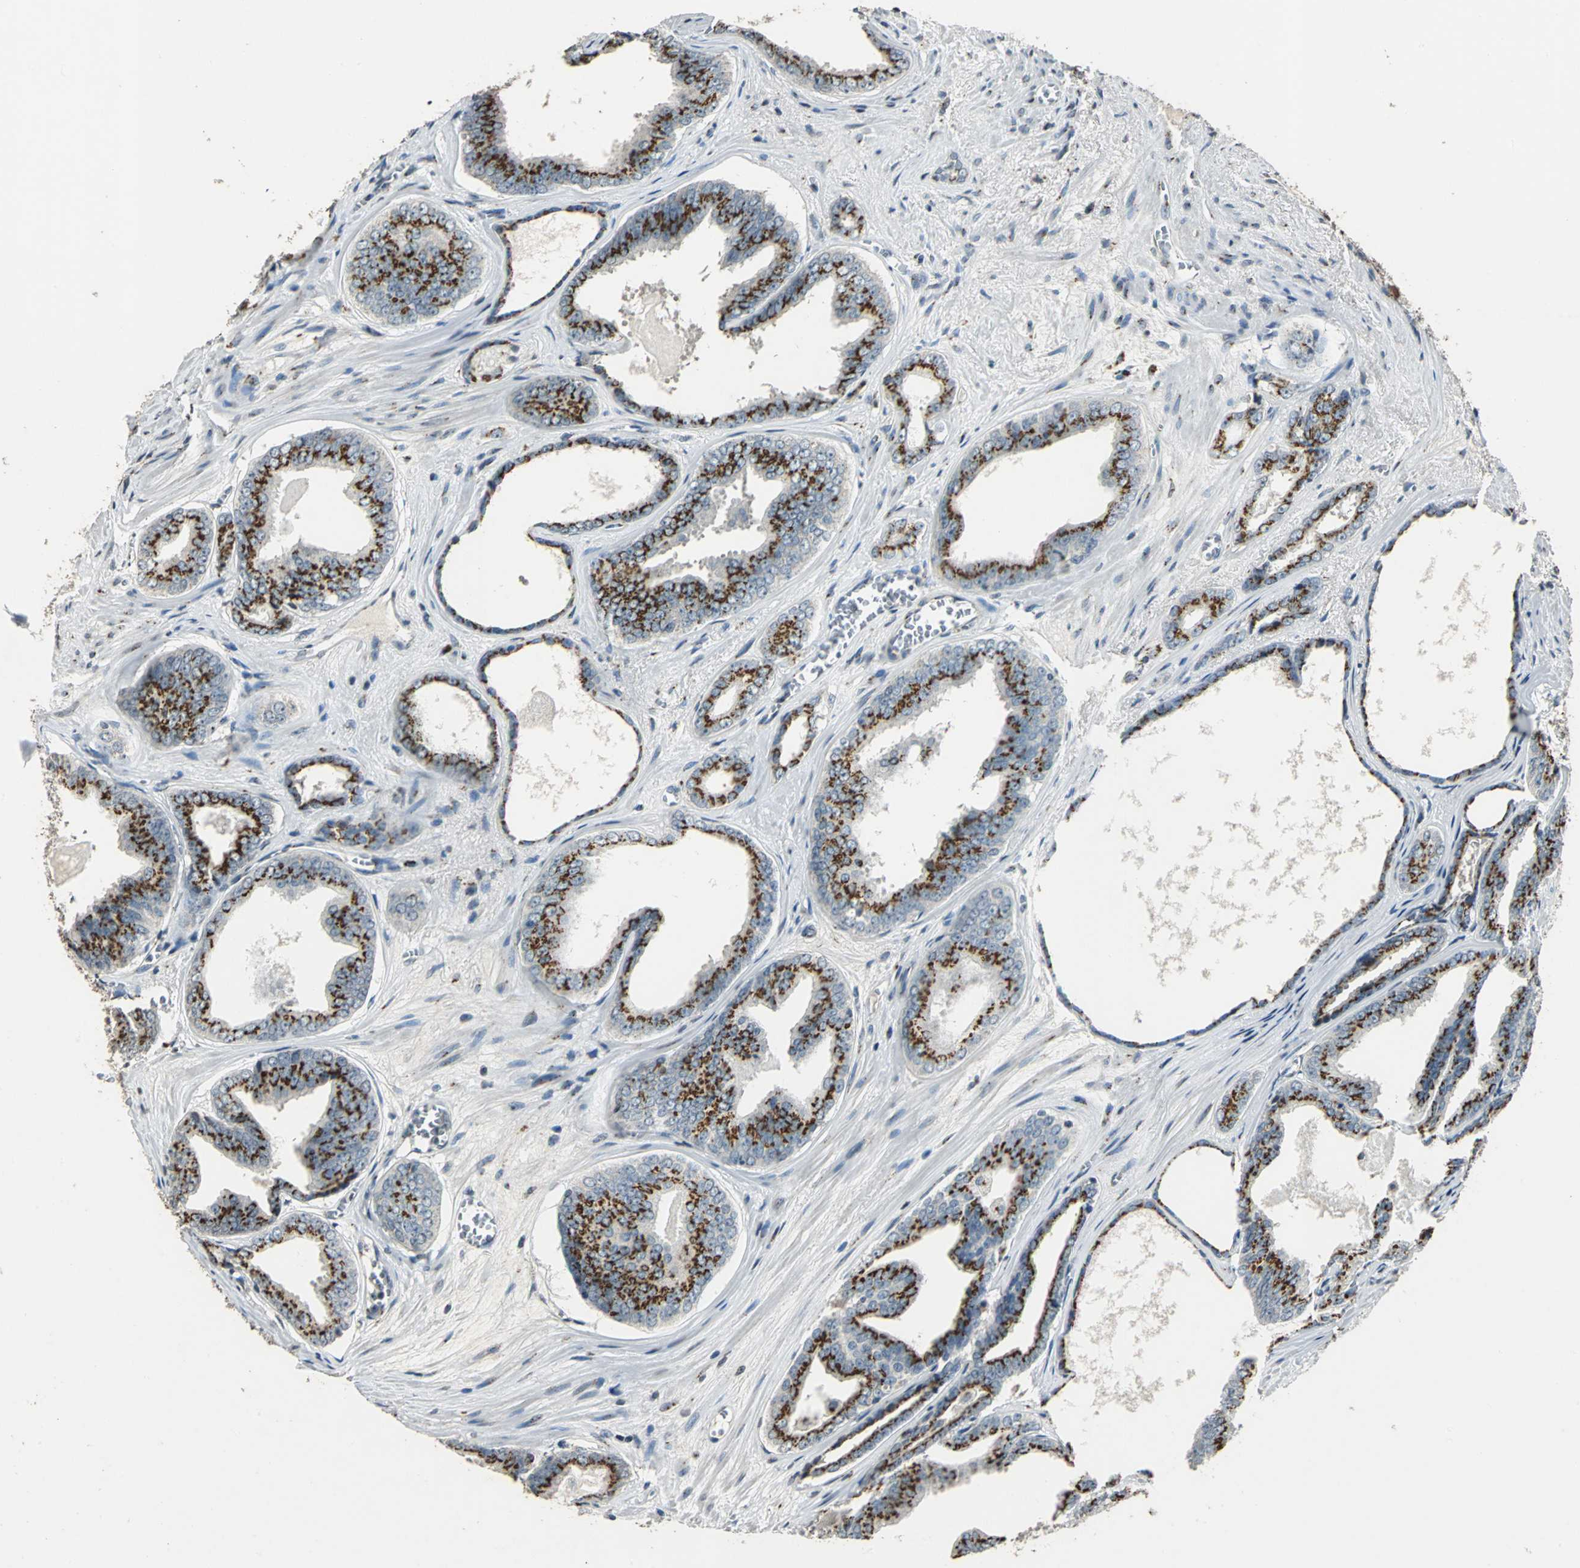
{"staining": {"intensity": "strong", "quantity": "25%-75%", "location": "cytoplasmic/membranous"}, "tissue": "prostate cancer", "cell_type": "Tumor cells", "image_type": "cancer", "snomed": [{"axis": "morphology", "description": "Adenocarcinoma, Medium grade"}, {"axis": "topography", "description": "Prostate"}], "caption": "Immunohistochemistry (IHC) image of human medium-grade adenocarcinoma (prostate) stained for a protein (brown), which displays high levels of strong cytoplasmic/membranous positivity in approximately 25%-75% of tumor cells.", "gene": "TMEM115", "patient": {"sex": "male", "age": 79}}